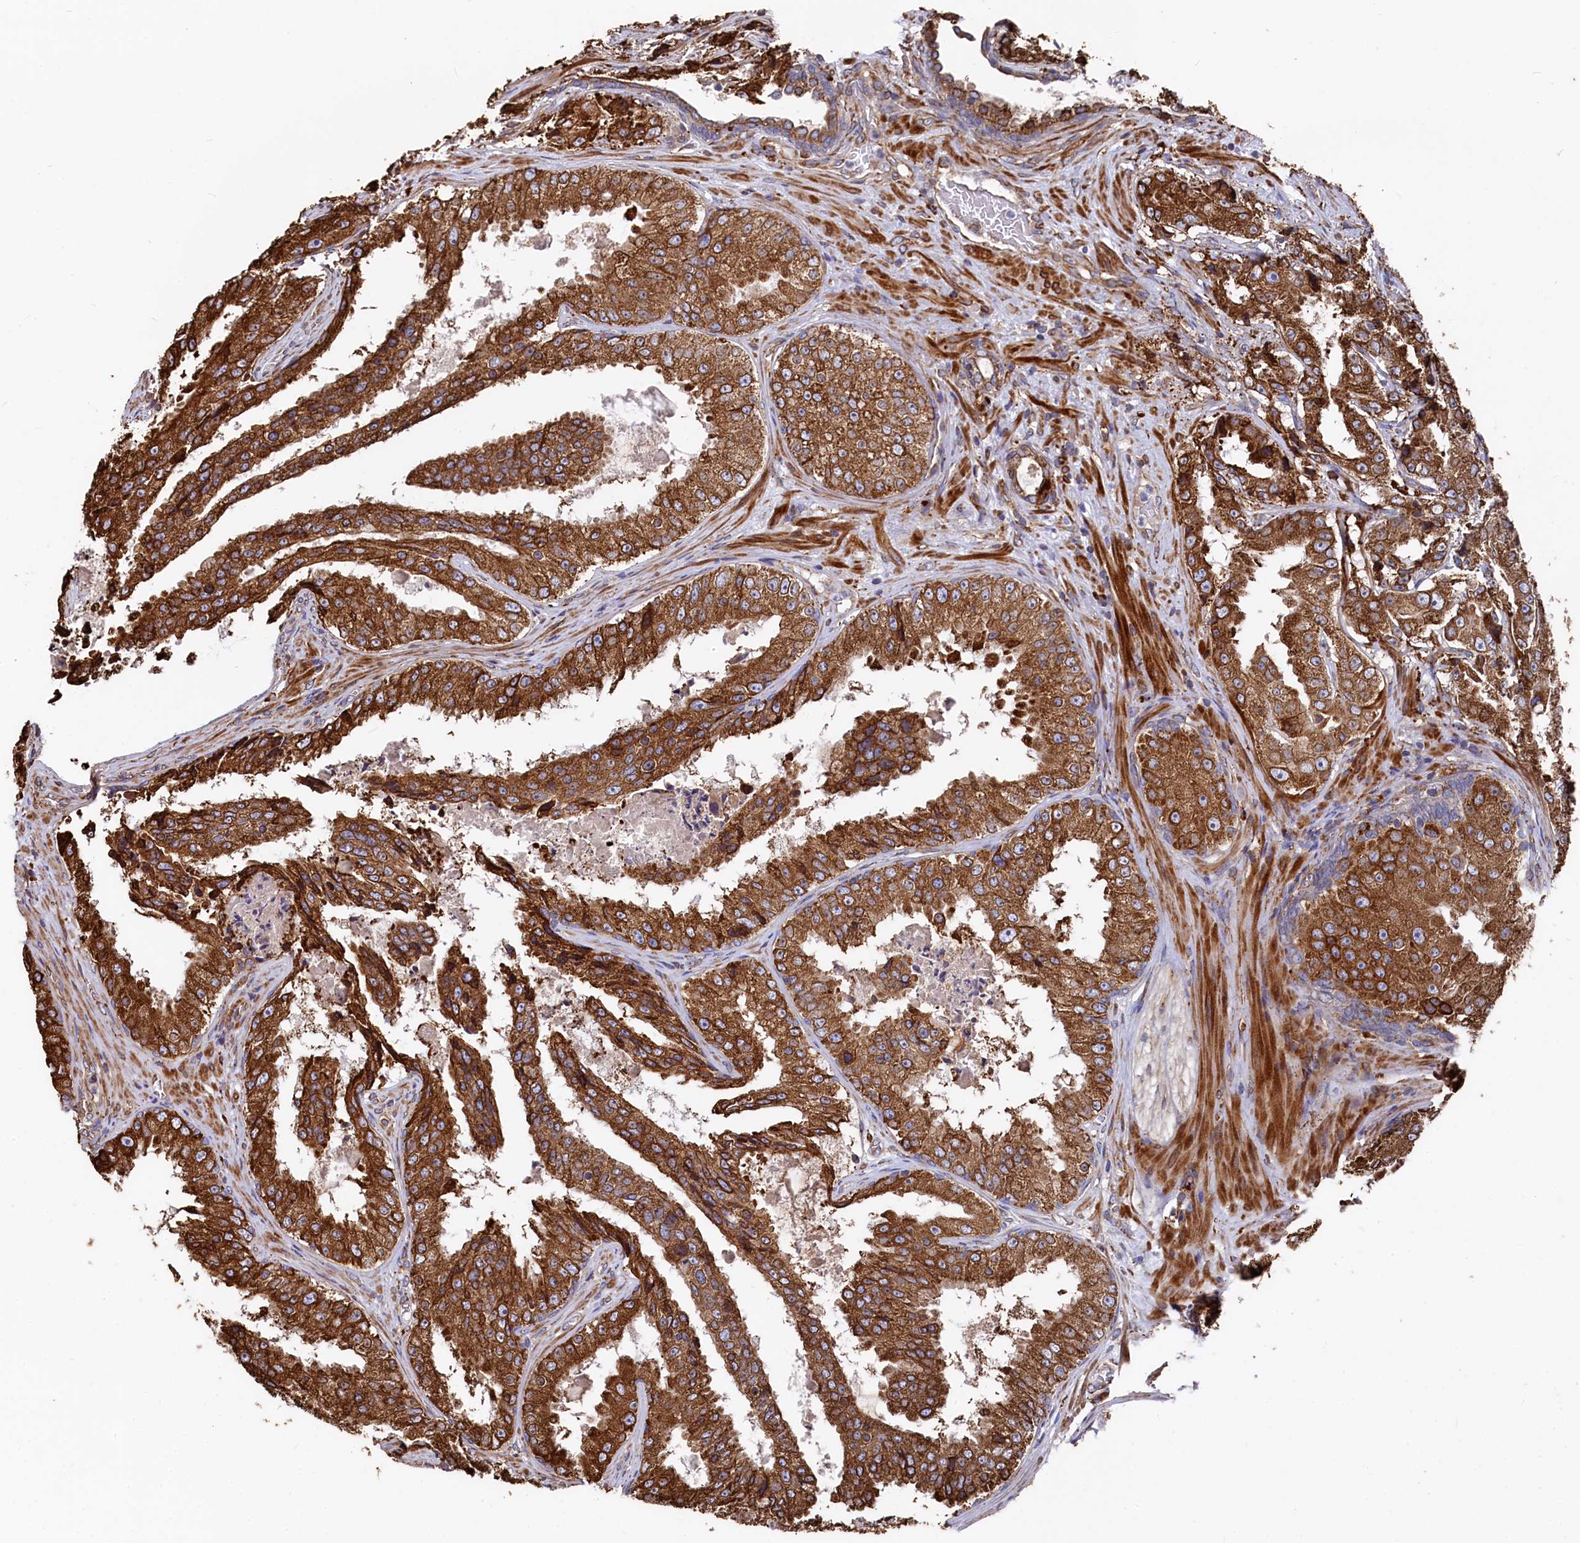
{"staining": {"intensity": "strong", "quantity": ">75%", "location": "cytoplasmic/membranous"}, "tissue": "prostate cancer", "cell_type": "Tumor cells", "image_type": "cancer", "snomed": [{"axis": "morphology", "description": "Adenocarcinoma, High grade"}, {"axis": "topography", "description": "Prostate"}], "caption": "A high-resolution photomicrograph shows immunohistochemistry (IHC) staining of high-grade adenocarcinoma (prostate), which reveals strong cytoplasmic/membranous positivity in about >75% of tumor cells. (DAB IHC with brightfield microscopy, high magnification).", "gene": "NEURL1B", "patient": {"sex": "male", "age": 73}}